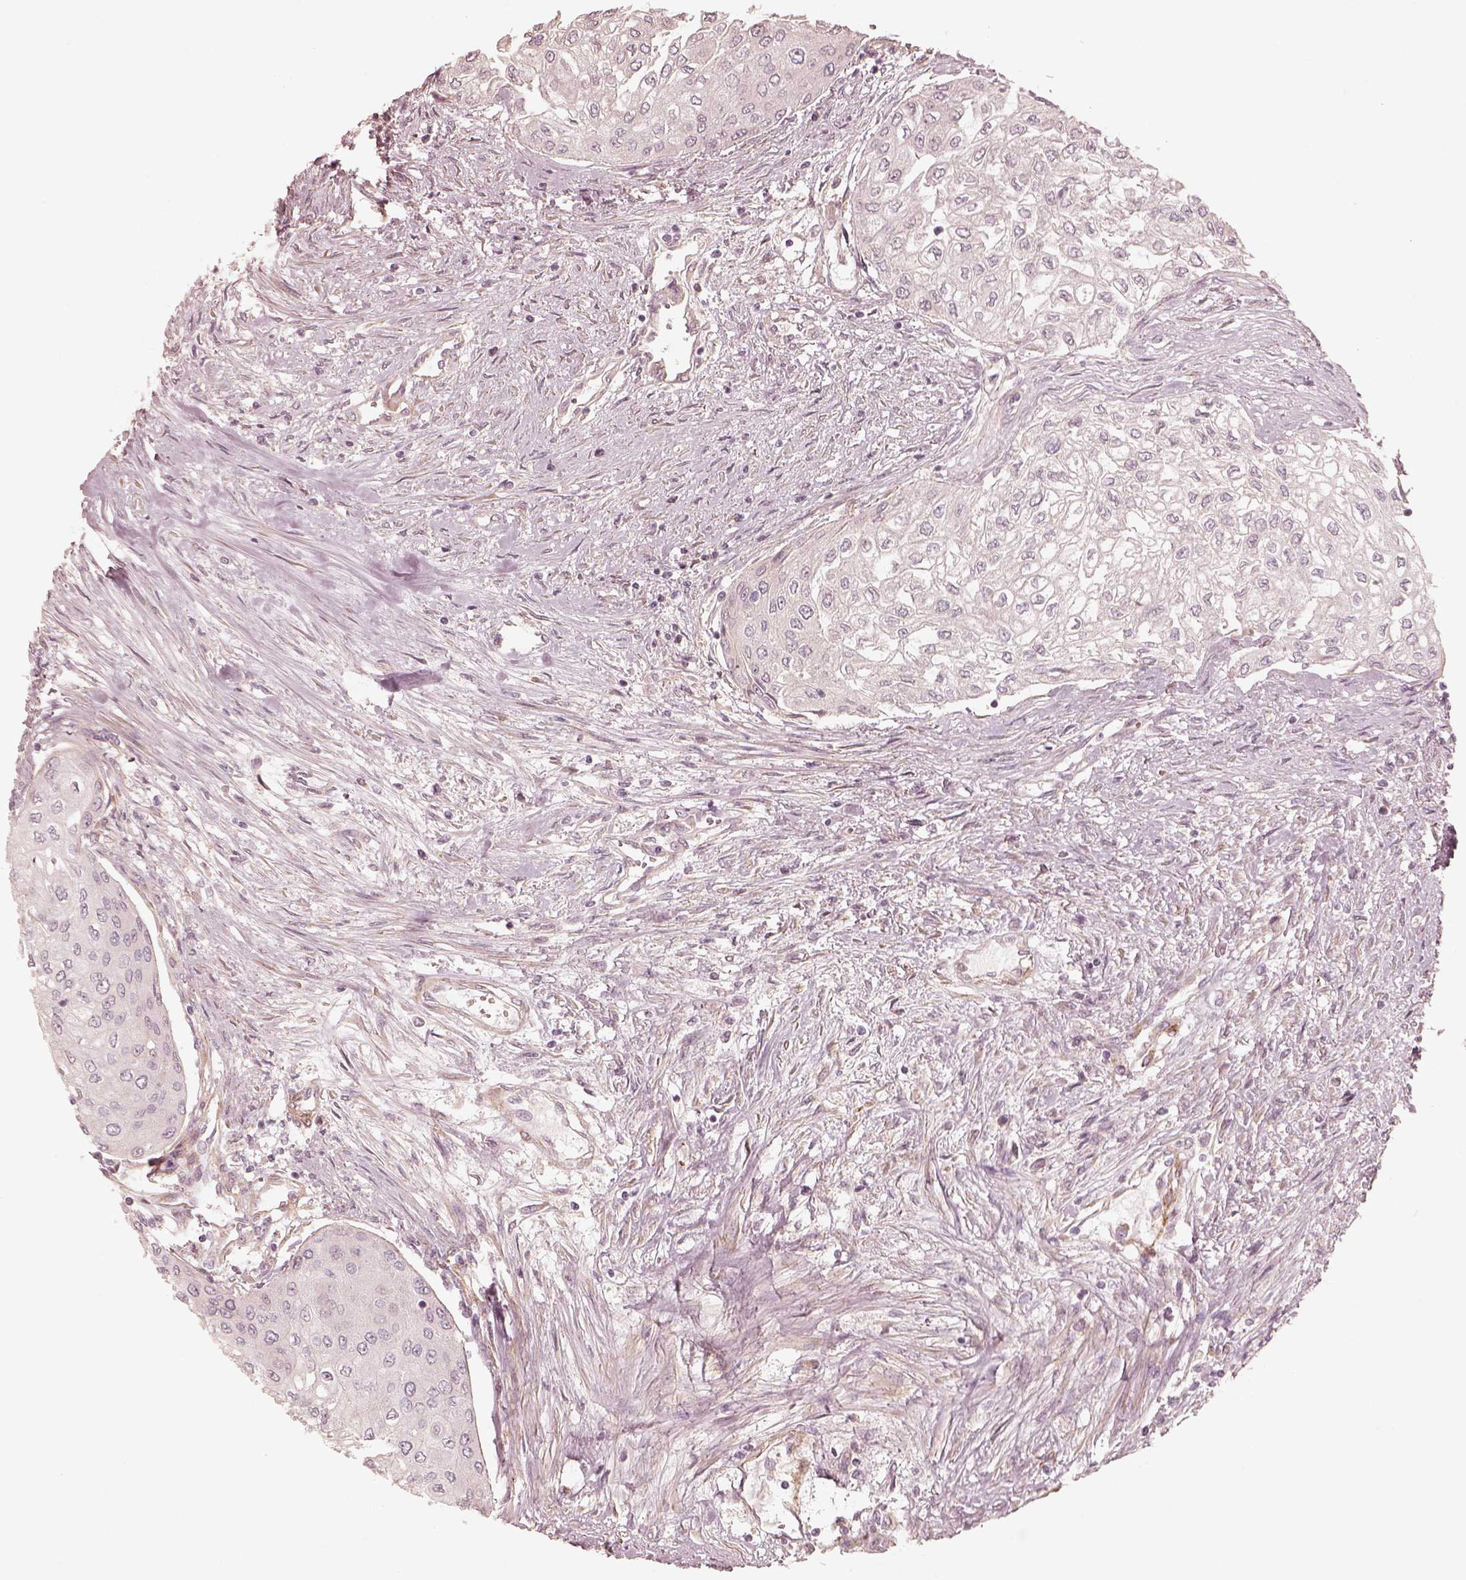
{"staining": {"intensity": "negative", "quantity": "none", "location": "none"}, "tissue": "urothelial cancer", "cell_type": "Tumor cells", "image_type": "cancer", "snomed": [{"axis": "morphology", "description": "Urothelial carcinoma, High grade"}, {"axis": "topography", "description": "Urinary bladder"}], "caption": "Immunohistochemical staining of human urothelial carcinoma (high-grade) shows no significant staining in tumor cells.", "gene": "KCNJ9", "patient": {"sex": "male", "age": 62}}